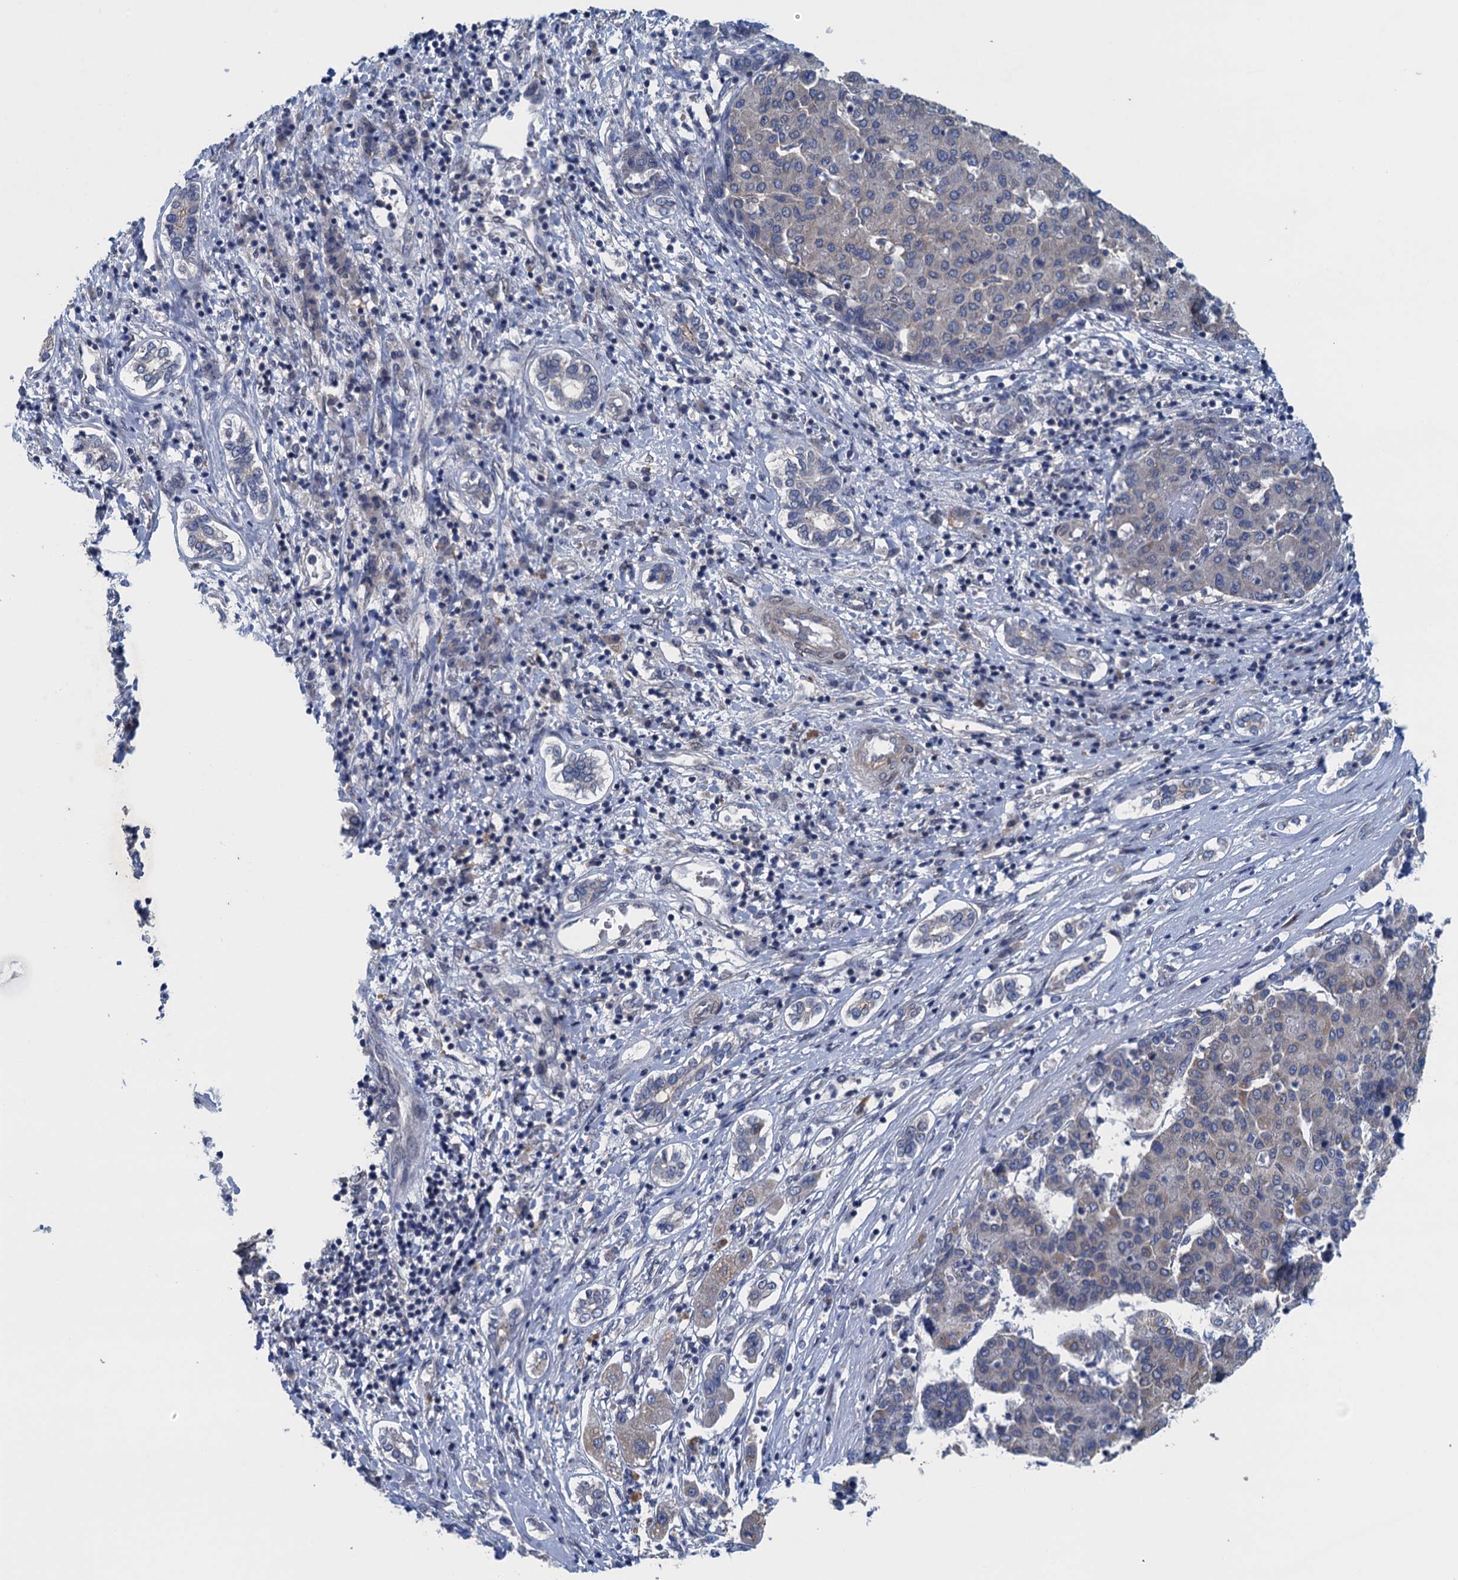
{"staining": {"intensity": "negative", "quantity": "none", "location": "none"}, "tissue": "liver cancer", "cell_type": "Tumor cells", "image_type": "cancer", "snomed": [{"axis": "morphology", "description": "Carcinoma, Hepatocellular, NOS"}, {"axis": "topography", "description": "Liver"}], "caption": "High magnification brightfield microscopy of hepatocellular carcinoma (liver) stained with DAB (brown) and counterstained with hematoxylin (blue): tumor cells show no significant positivity. (Brightfield microscopy of DAB IHC at high magnification).", "gene": "CTU2", "patient": {"sex": "male", "age": 65}}